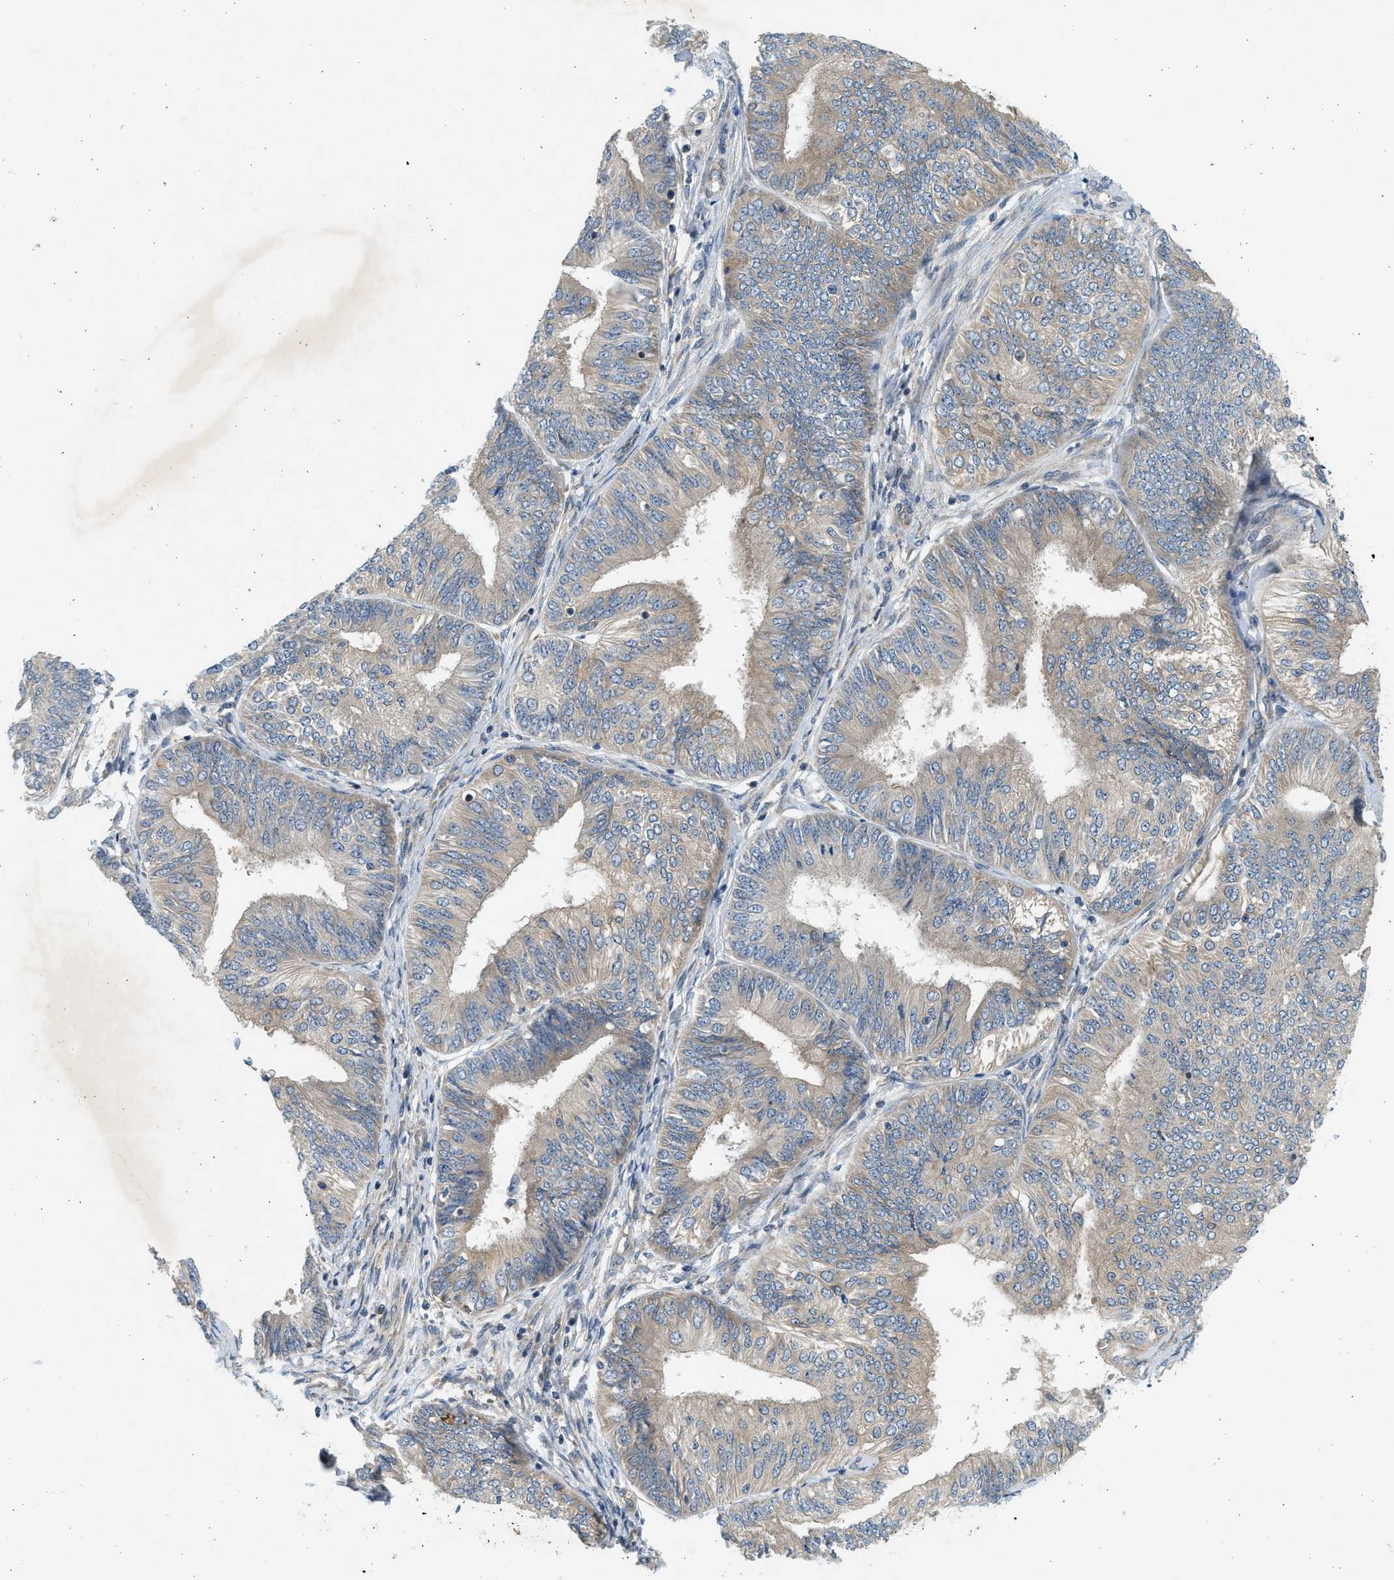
{"staining": {"intensity": "weak", "quantity": "25%-75%", "location": "cytoplasmic/membranous"}, "tissue": "endometrial cancer", "cell_type": "Tumor cells", "image_type": "cancer", "snomed": [{"axis": "morphology", "description": "Adenocarcinoma, NOS"}, {"axis": "topography", "description": "Endometrium"}], "caption": "Brown immunohistochemical staining in adenocarcinoma (endometrial) reveals weak cytoplasmic/membranous positivity in about 25%-75% of tumor cells. (DAB IHC, brown staining for protein, blue staining for nuclei).", "gene": "KDELR2", "patient": {"sex": "female", "age": 58}}